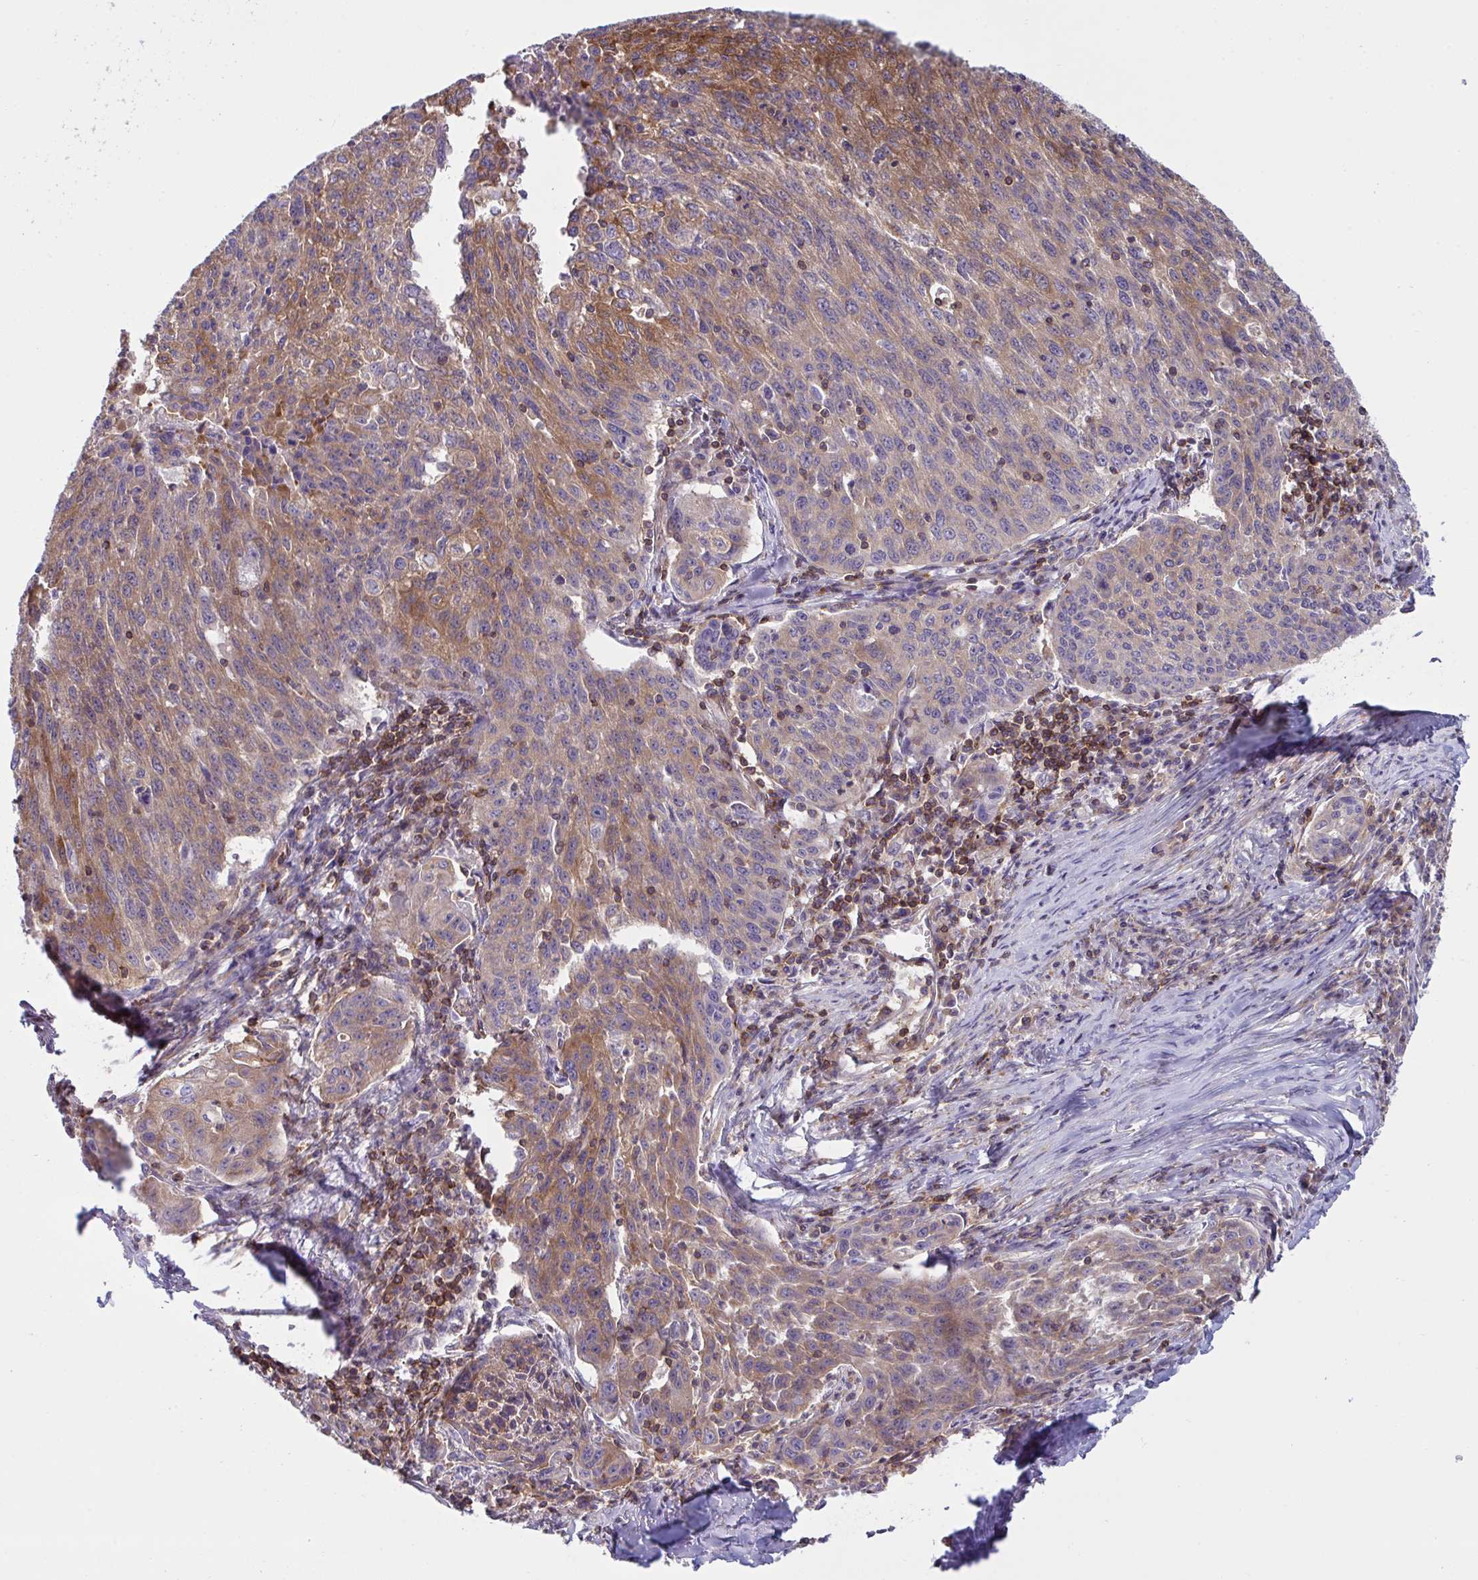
{"staining": {"intensity": "moderate", "quantity": "25%-75%", "location": "cytoplasmic/membranous"}, "tissue": "lung cancer", "cell_type": "Tumor cells", "image_type": "cancer", "snomed": [{"axis": "morphology", "description": "Squamous cell carcinoma, NOS"}, {"axis": "morphology", "description": "Squamous cell carcinoma, metastatic, NOS"}, {"axis": "topography", "description": "Bronchus"}, {"axis": "topography", "description": "Lung"}], "caption": "There is medium levels of moderate cytoplasmic/membranous expression in tumor cells of lung cancer (metastatic squamous cell carcinoma), as demonstrated by immunohistochemical staining (brown color).", "gene": "TSC22D3", "patient": {"sex": "male", "age": 62}}